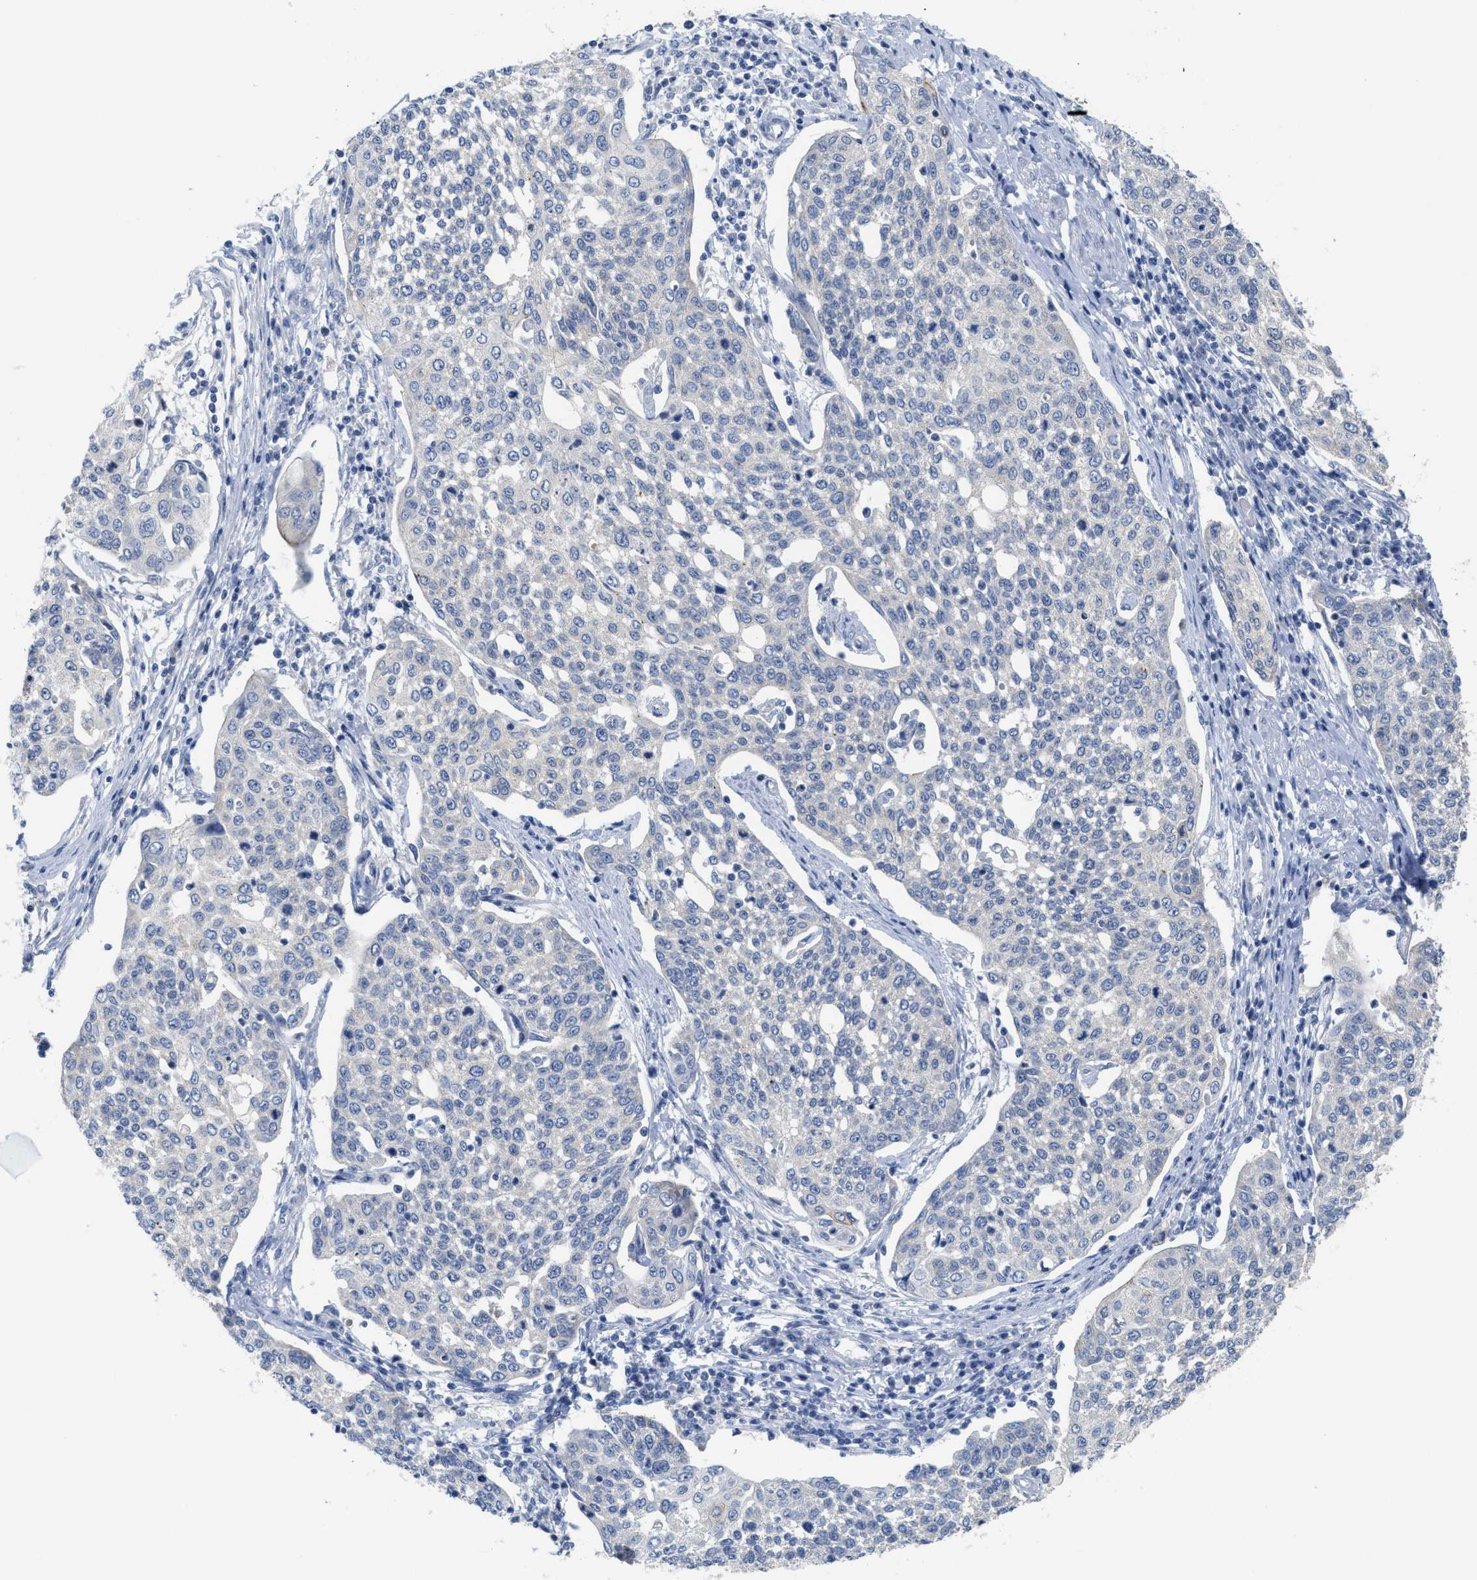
{"staining": {"intensity": "negative", "quantity": "none", "location": "none"}, "tissue": "cervical cancer", "cell_type": "Tumor cells", "image_type": "cancer", "snomed": [{"axis": "morphology", "description": "Squamous cell carcinoma, NOS"}, {"axis": "topography", "description": "Cervix"}], "caption": "Tumor cells show no significant expression in squamous cell carcinoma (cervical). (DAB (3,3'-diaminobenzidine) immunohistochemistry visualized using brightfield microscopy, high magnification).", "gene": "GATD3", "patient": {"sex": "female", "age": 34}}